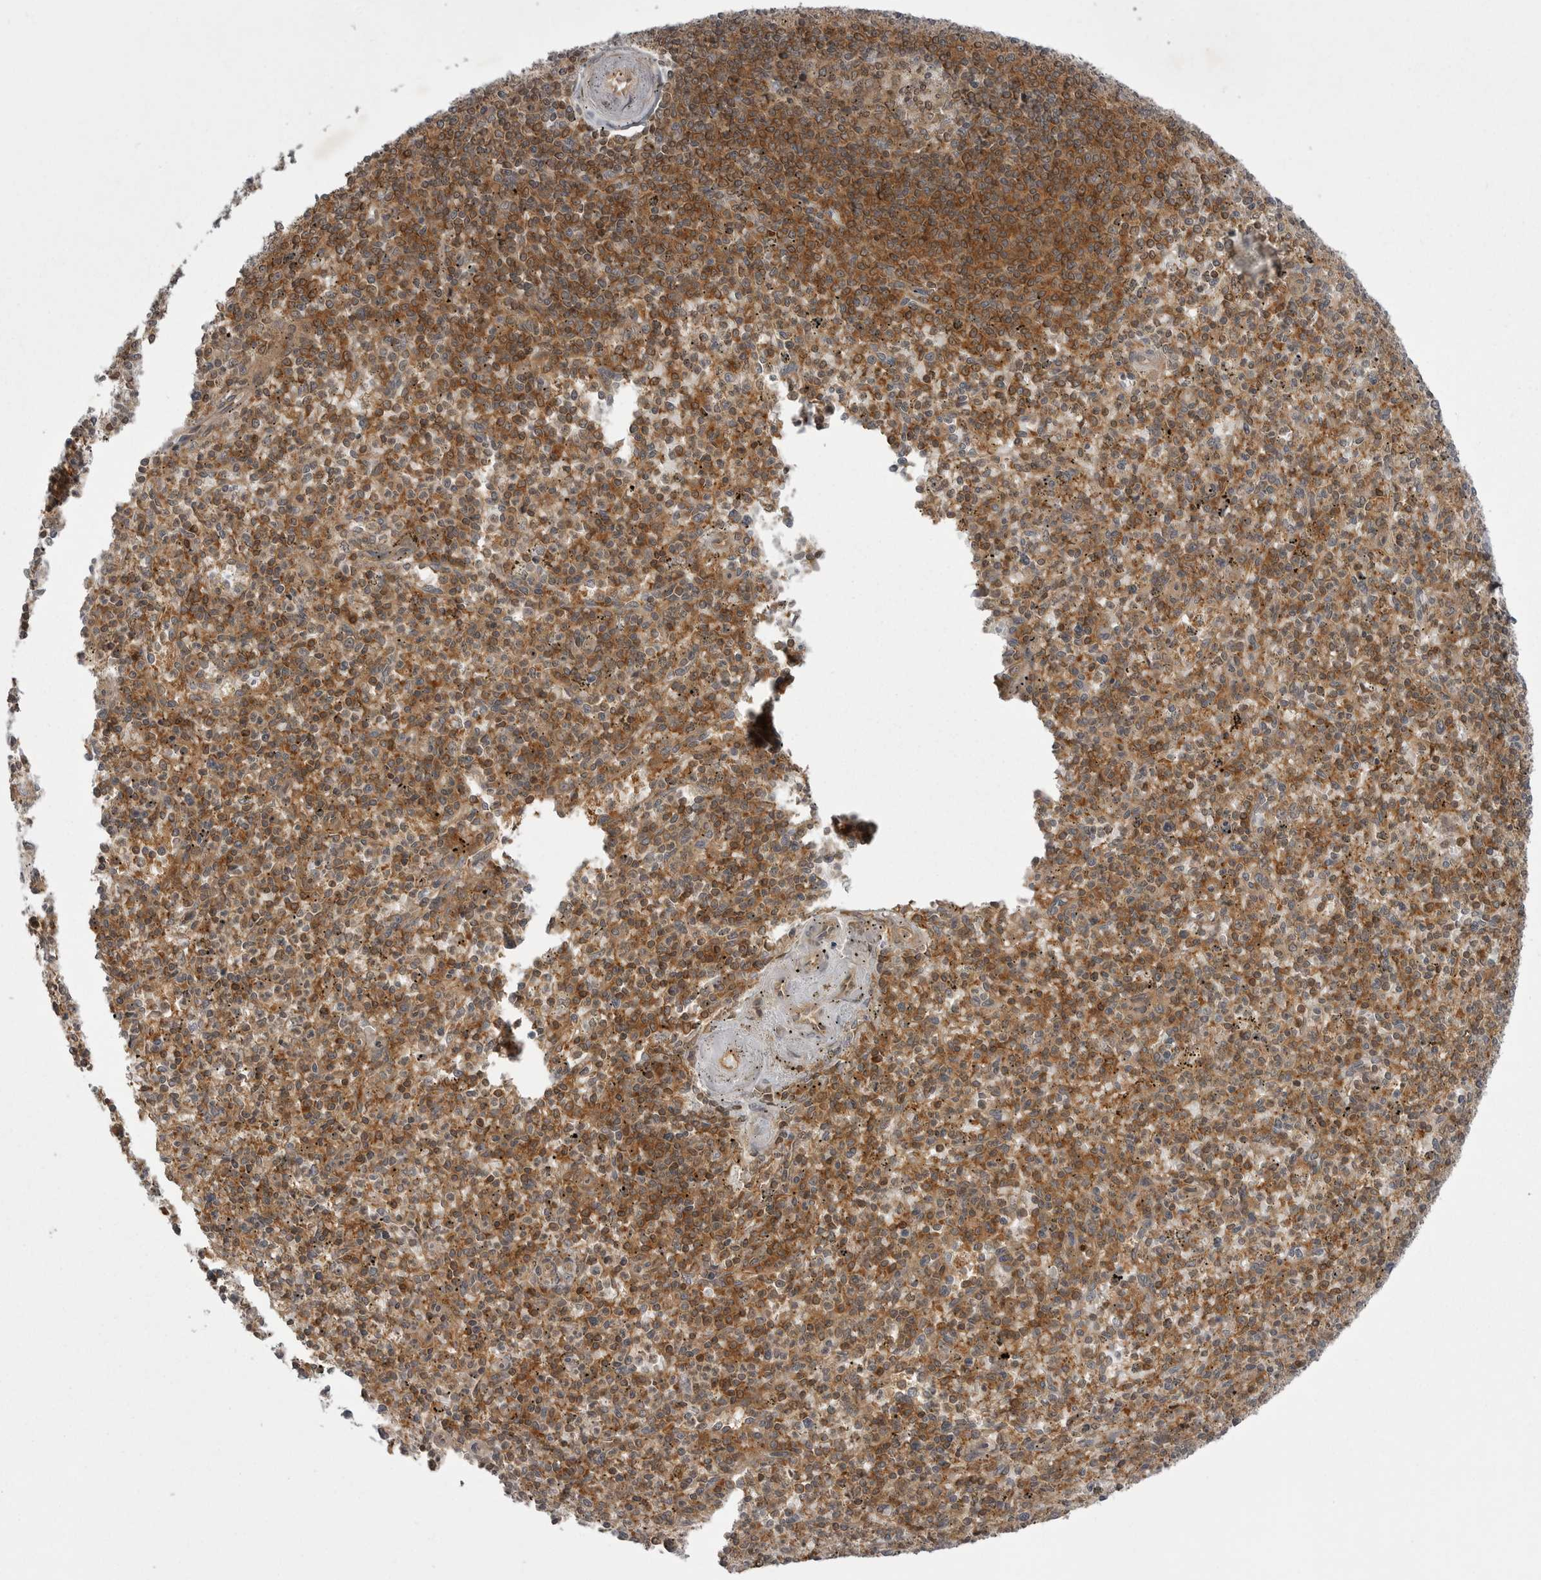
{"staining": {"intensity": "strong", "quantity": "25%-75%", "location": "cytoplasmic/membranous"}, "tissue": "spleen", "cell_type": "Cells in red pulp", "image_type": "normal", "snomed": [{"axis": "morphology", "description": "Normal tissue, NOS"}, {"axis": "topography", "description": "Spleen"}], "caption": "An immunohistochemistry (IHC) micrograph of benign tissue is shown. Protein staining in brown labels strong cytoplasmic/membranous positivity in spleen within cells in red pulp.", "gene": "STK24", "patient": {"sex": "male", "age": 72}}